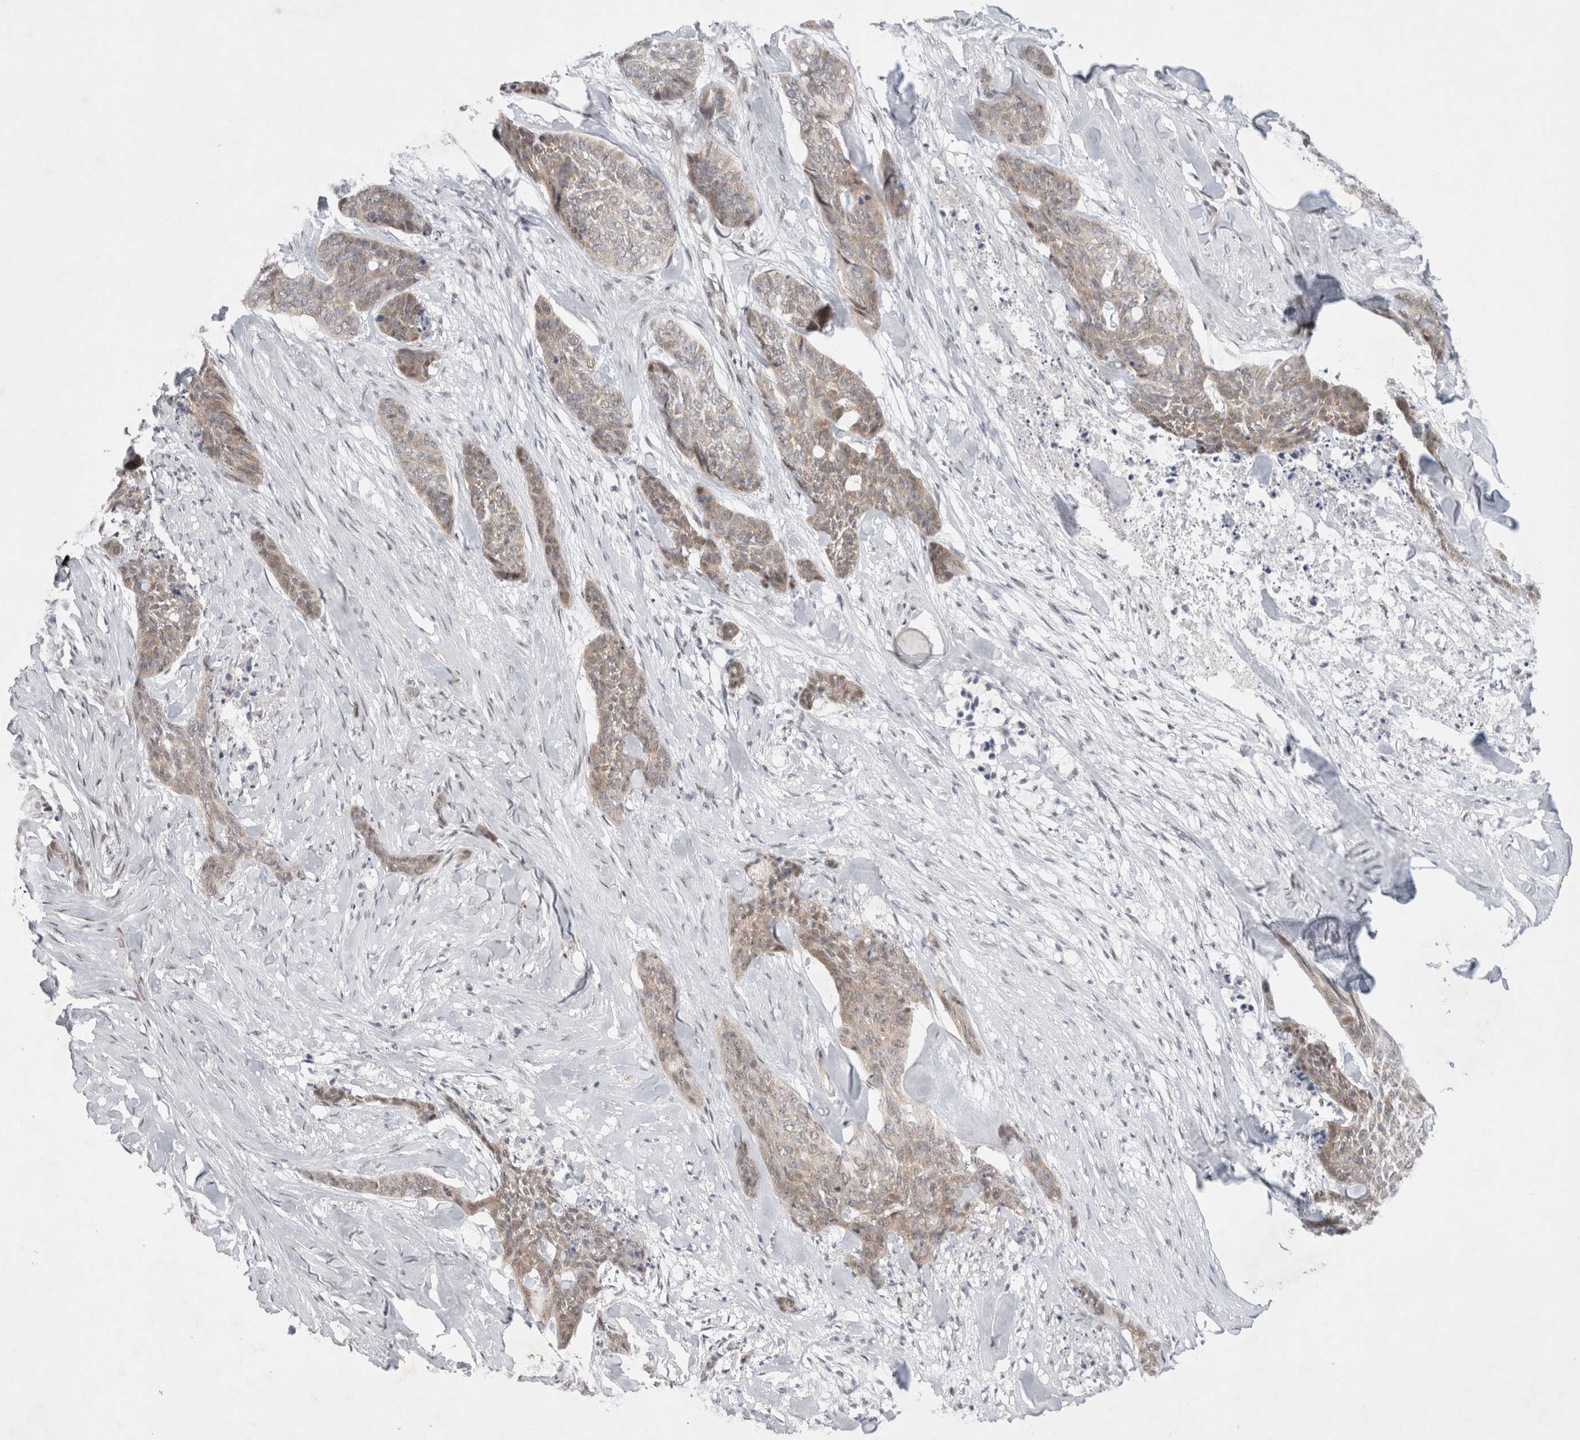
{"staining": {"intensity": "weak", "quantity": ">75%", "location": "cytoplasmic/membranous"}, "tissue": "skin cancer", "cell_type": "Tumor cells", "image_type": "cancer", "snomed": [{"axis": "morphology", "description": "Basal cell carcinoma"}, {"axis": "topography", "description": "Skin"}], "caption": "Immunohistochemical staining of skin cancer exhibits weak cytoplasmic/membranous protein expression in approximately >75% of tumor cells. (DAB (3,3'-diaminobenzidine) = brown stain, brightfield microscopy at high magnification).", "gene": "WIPF2", "patient": {"sex": "female", "age": 64}}